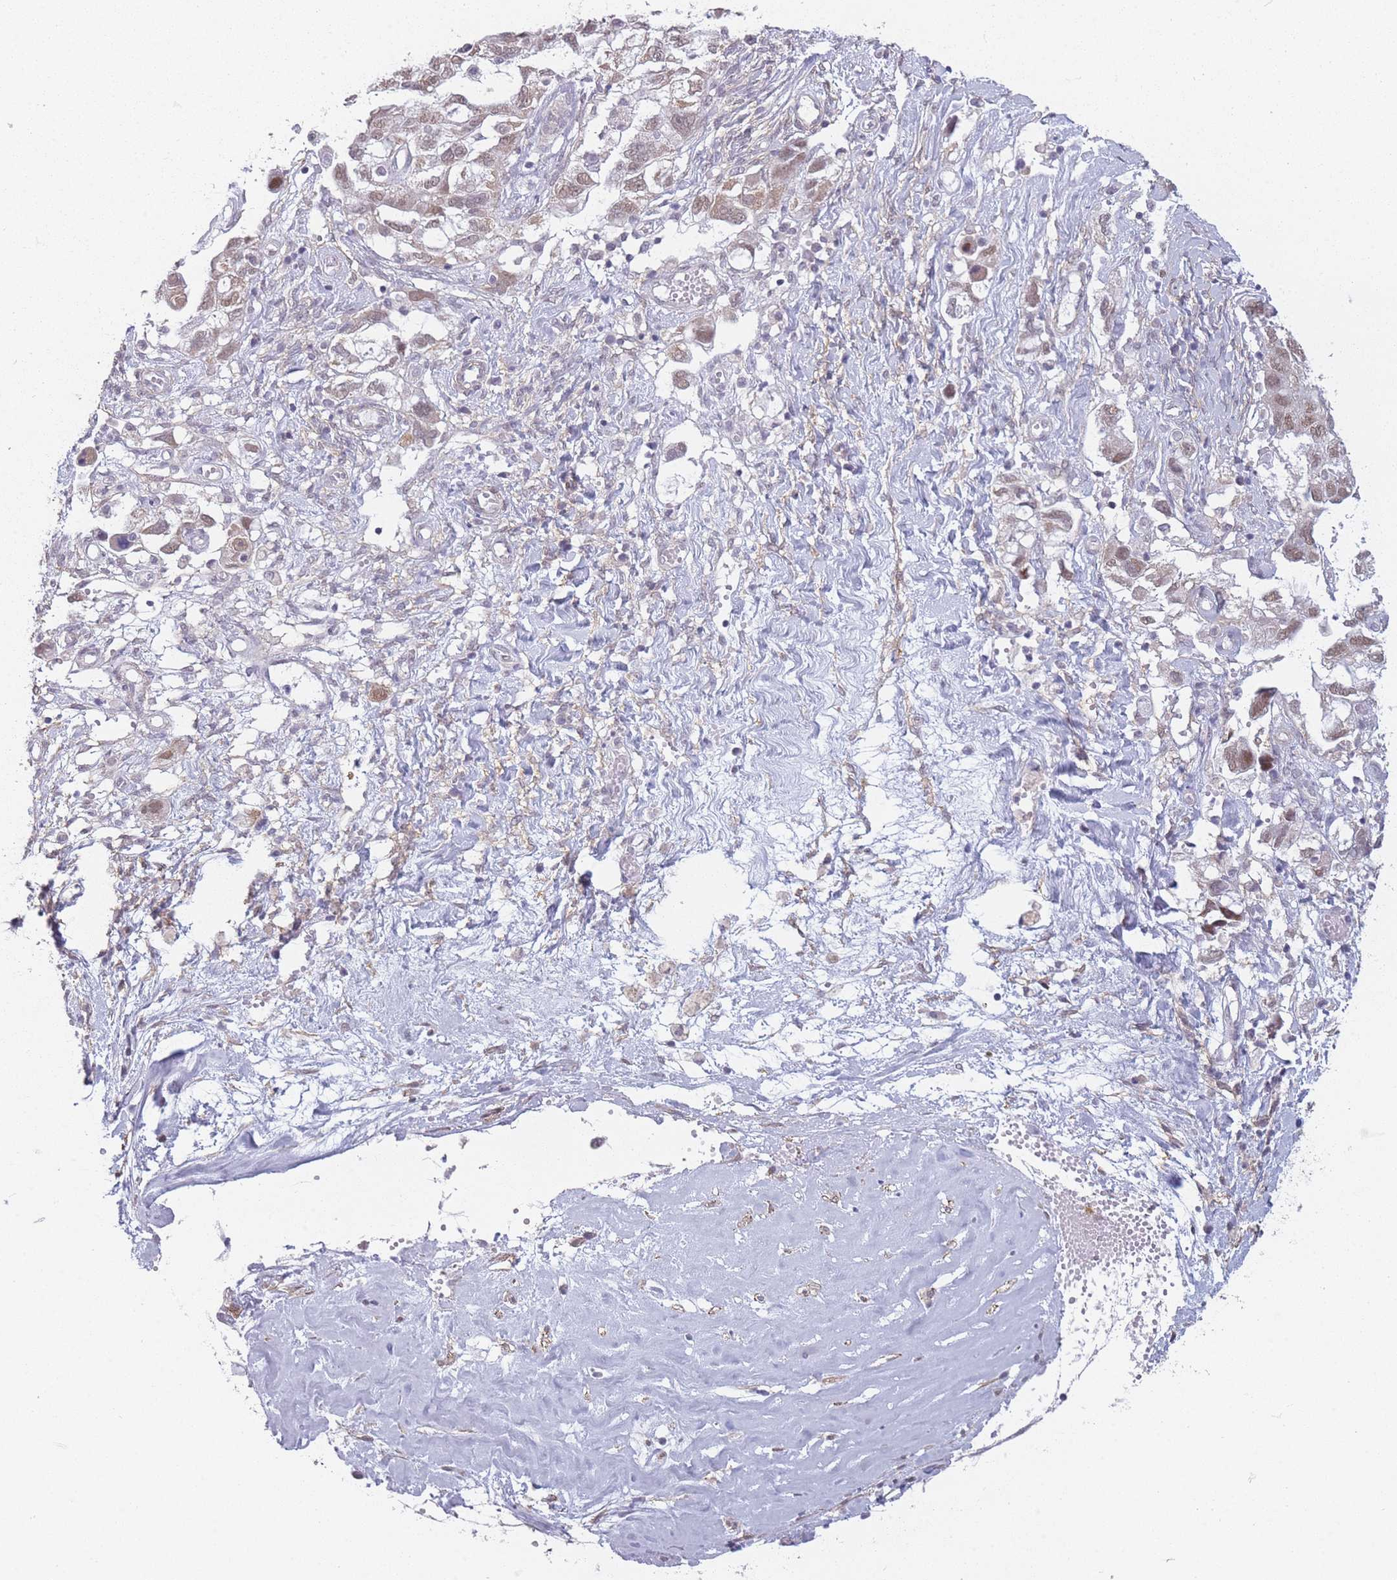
{"staining": {"intensity": "moderate", "quantity": ">75%", "location": "nuclear"}, "tissue": "ovarian cancer", "cell_type": "Tumor cells", "image_type": "cancer", "snomed": [{"axis": "morphology", "description": "Carcinoma, NOS"}, {"axis": "morphology", "description": "Cystadenocarcinoma, serous, NOS"}, {"axis": "topography", "description": "Ovary"}], "caption": "Immunohistochemistry (IHC) (DAB) staining of human ovarian serous cystadenocarcinoma demonstrates moderate nuclear protein positivity in approximately >75% of tumor cells.", "gene": "SIN3B", "patient": {"sex": "female", "age": 69}}